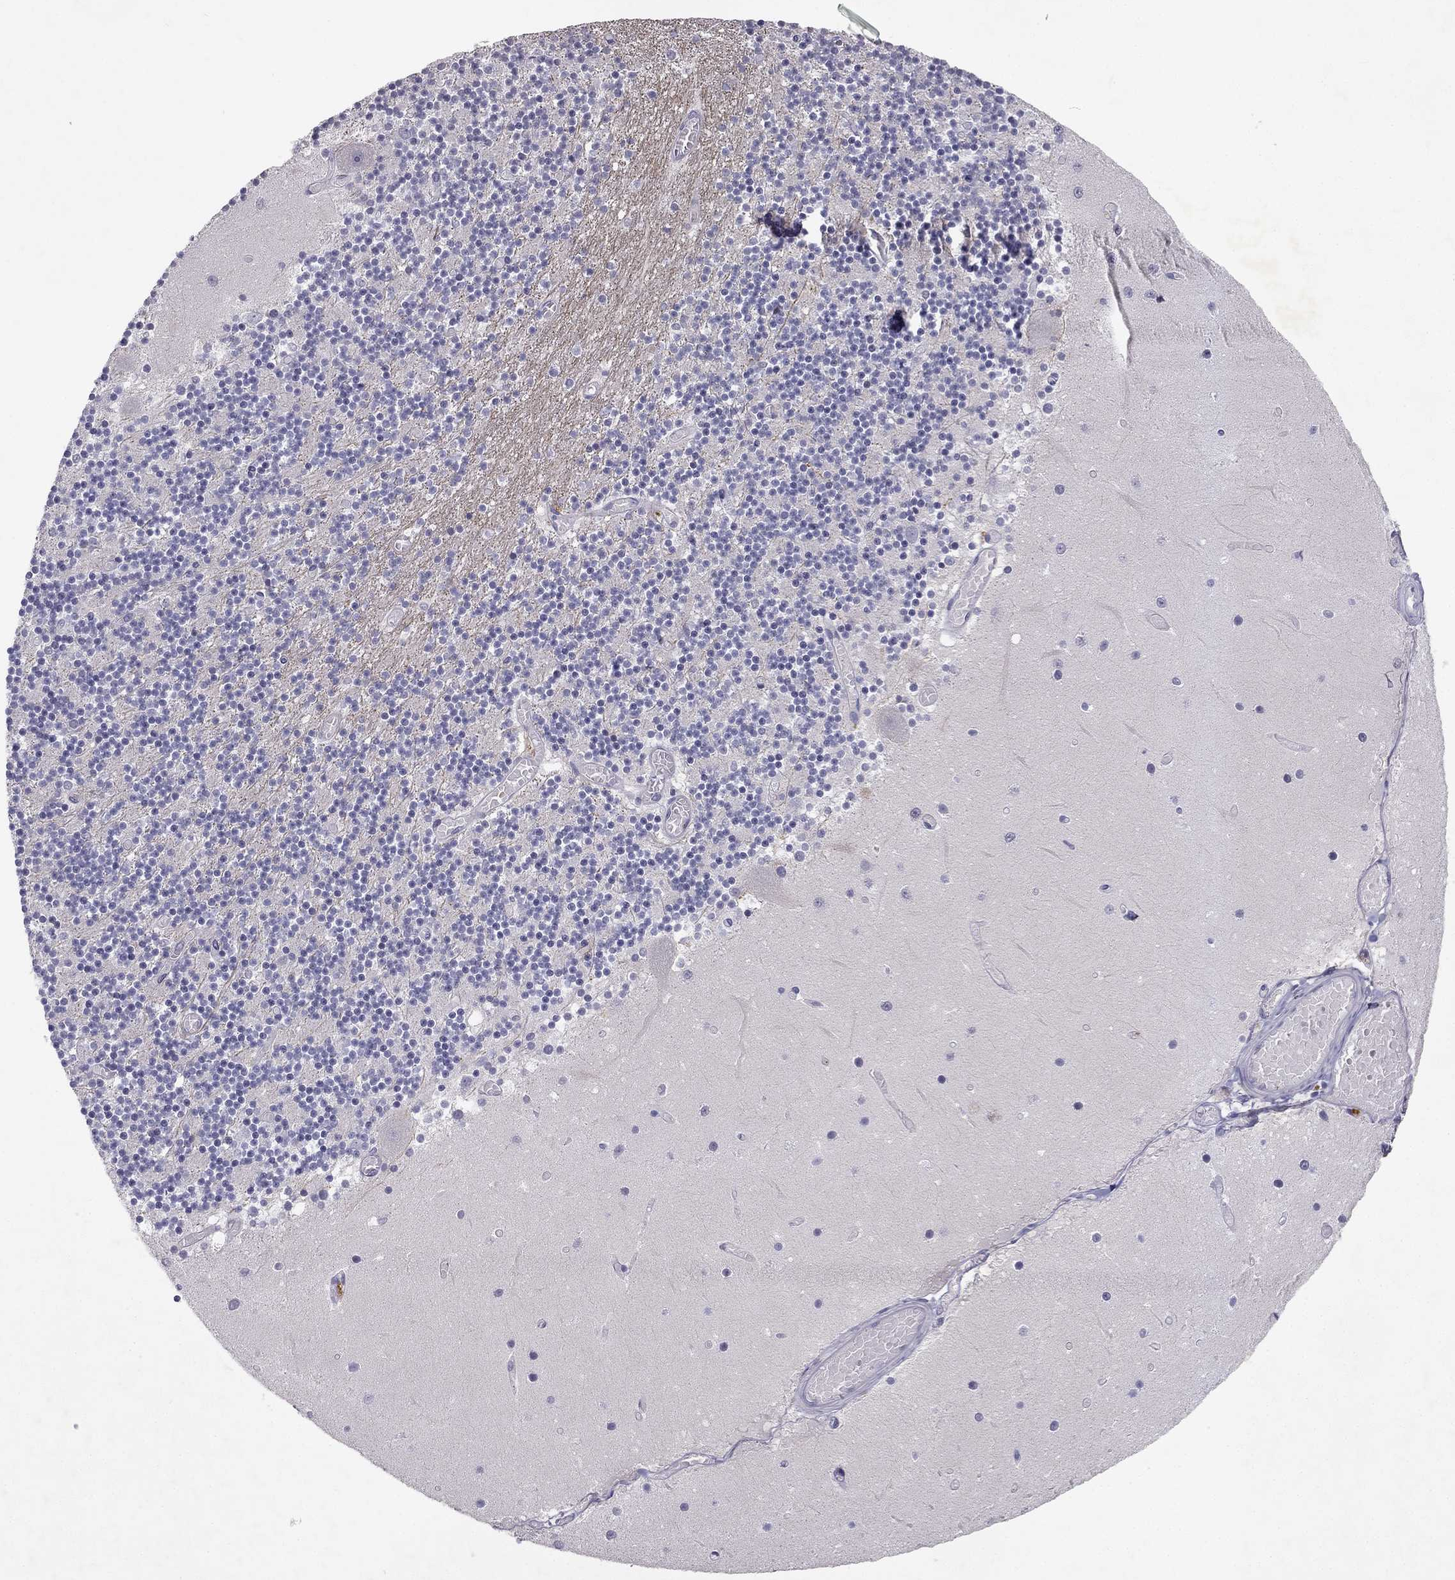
{"staining": {"intensity": "negative", "quantity": "none", "location": "none"}, "tissue": "cerebellum", "cell_type": "Cells in granular layer", "image_type": "normal", "snomed": [{"axis": "morphology", "description": "Normal tissue, NOS"}, {"axis": "topography", "description": "Cerebellum"}], "caption": "Cerebellum stained for a protein using IHC exhibits no positivity cells in granular layer.", "gene": "SLC6A4", "patient": {"sex": "female", "age": 28}}